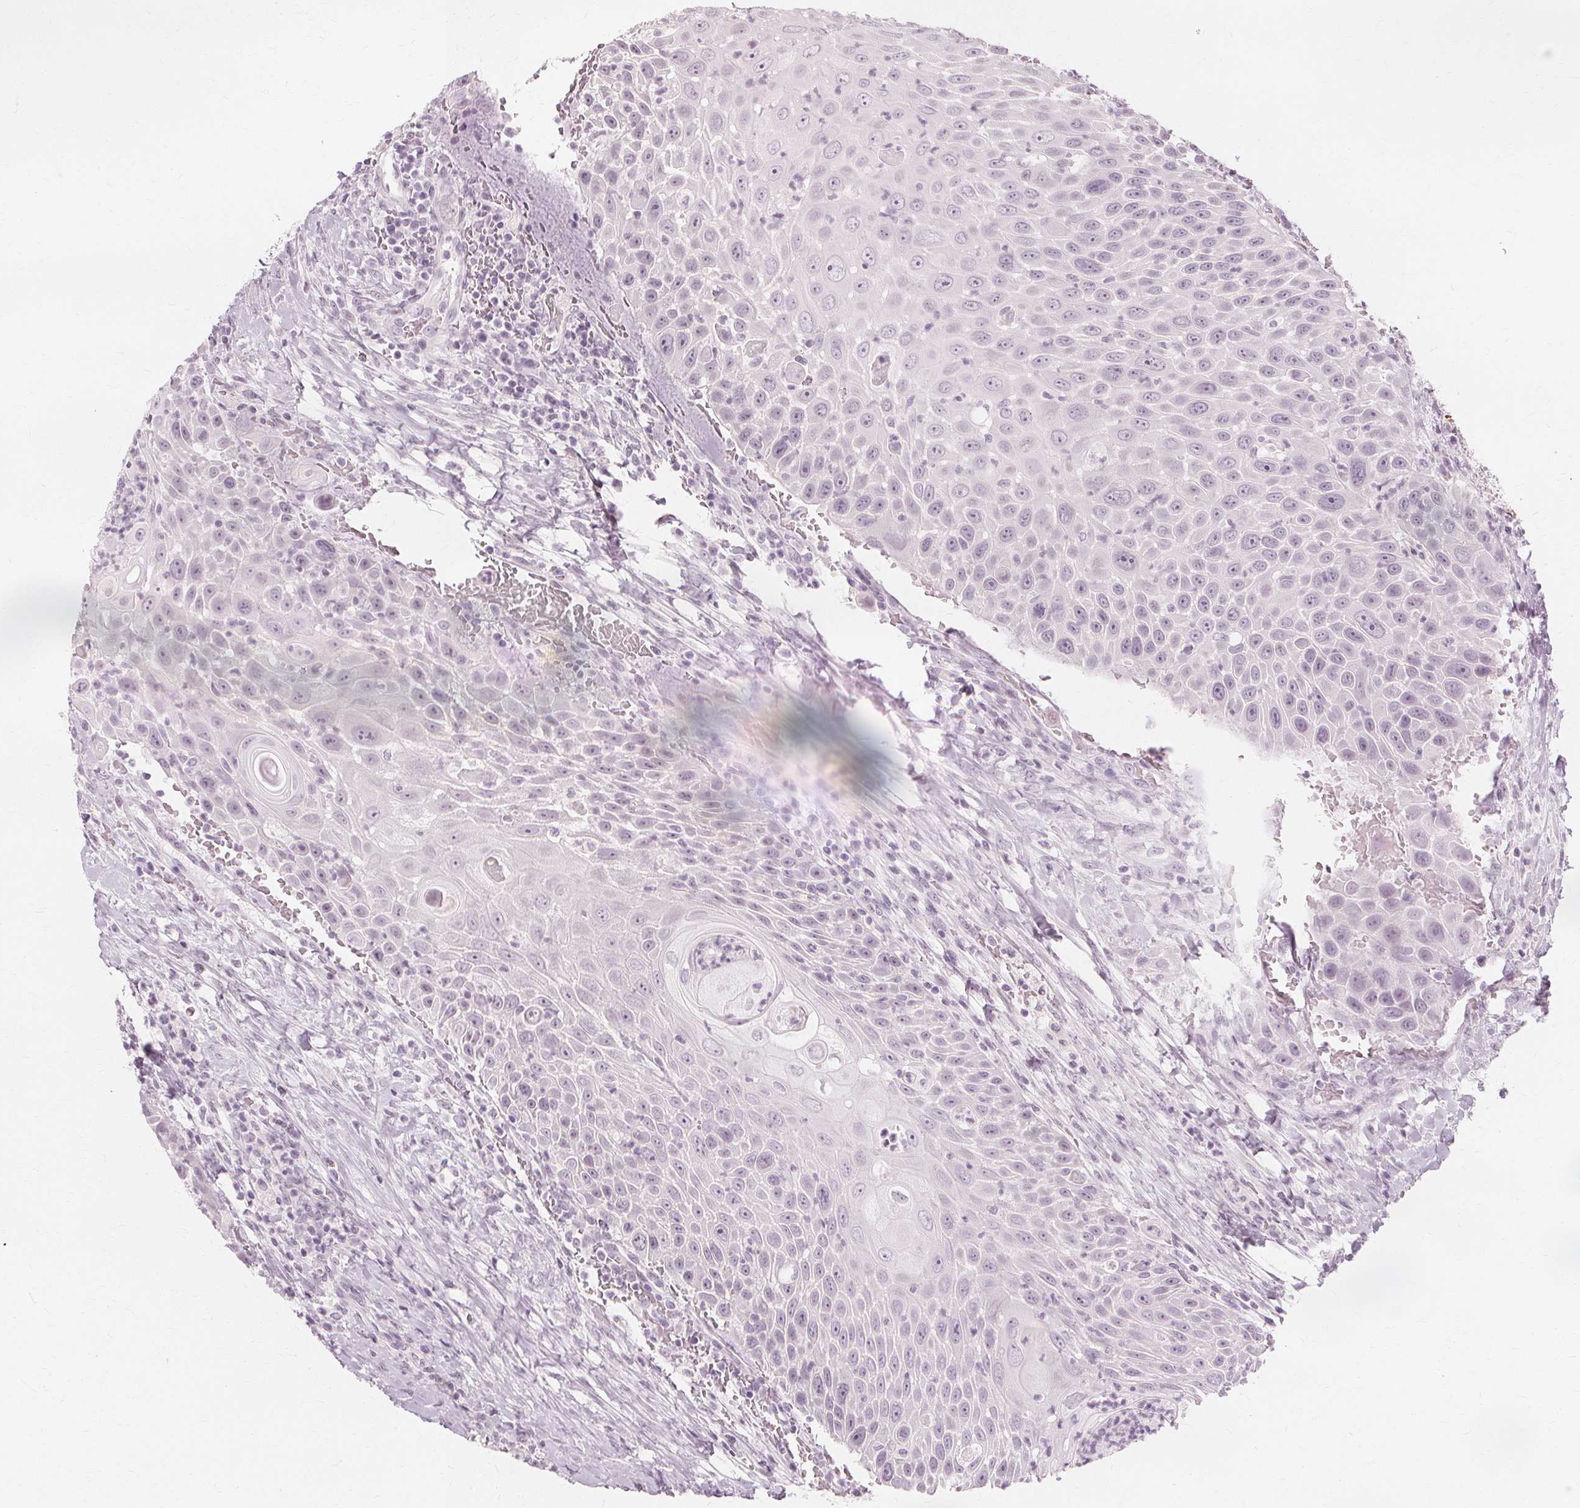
{"staining": {"intensity": "negative", "quantity": "none", "location": "none"}, "tissue": "head and neck cancer", "cell_type": "Tumor cells", "image_type": "cancer", "snomed": [{"axis": "morphology", "description": "Squamous cell carcinoma, NOS"}, {"axis": "topography", "description": "Head-Neck"}], "caption": "Tumor cells are negative for brown protein staining in squamous cell carcinoma (head and neck).", "gene": "NXPE1", "patient": {"sex": "male", "age": 69}}